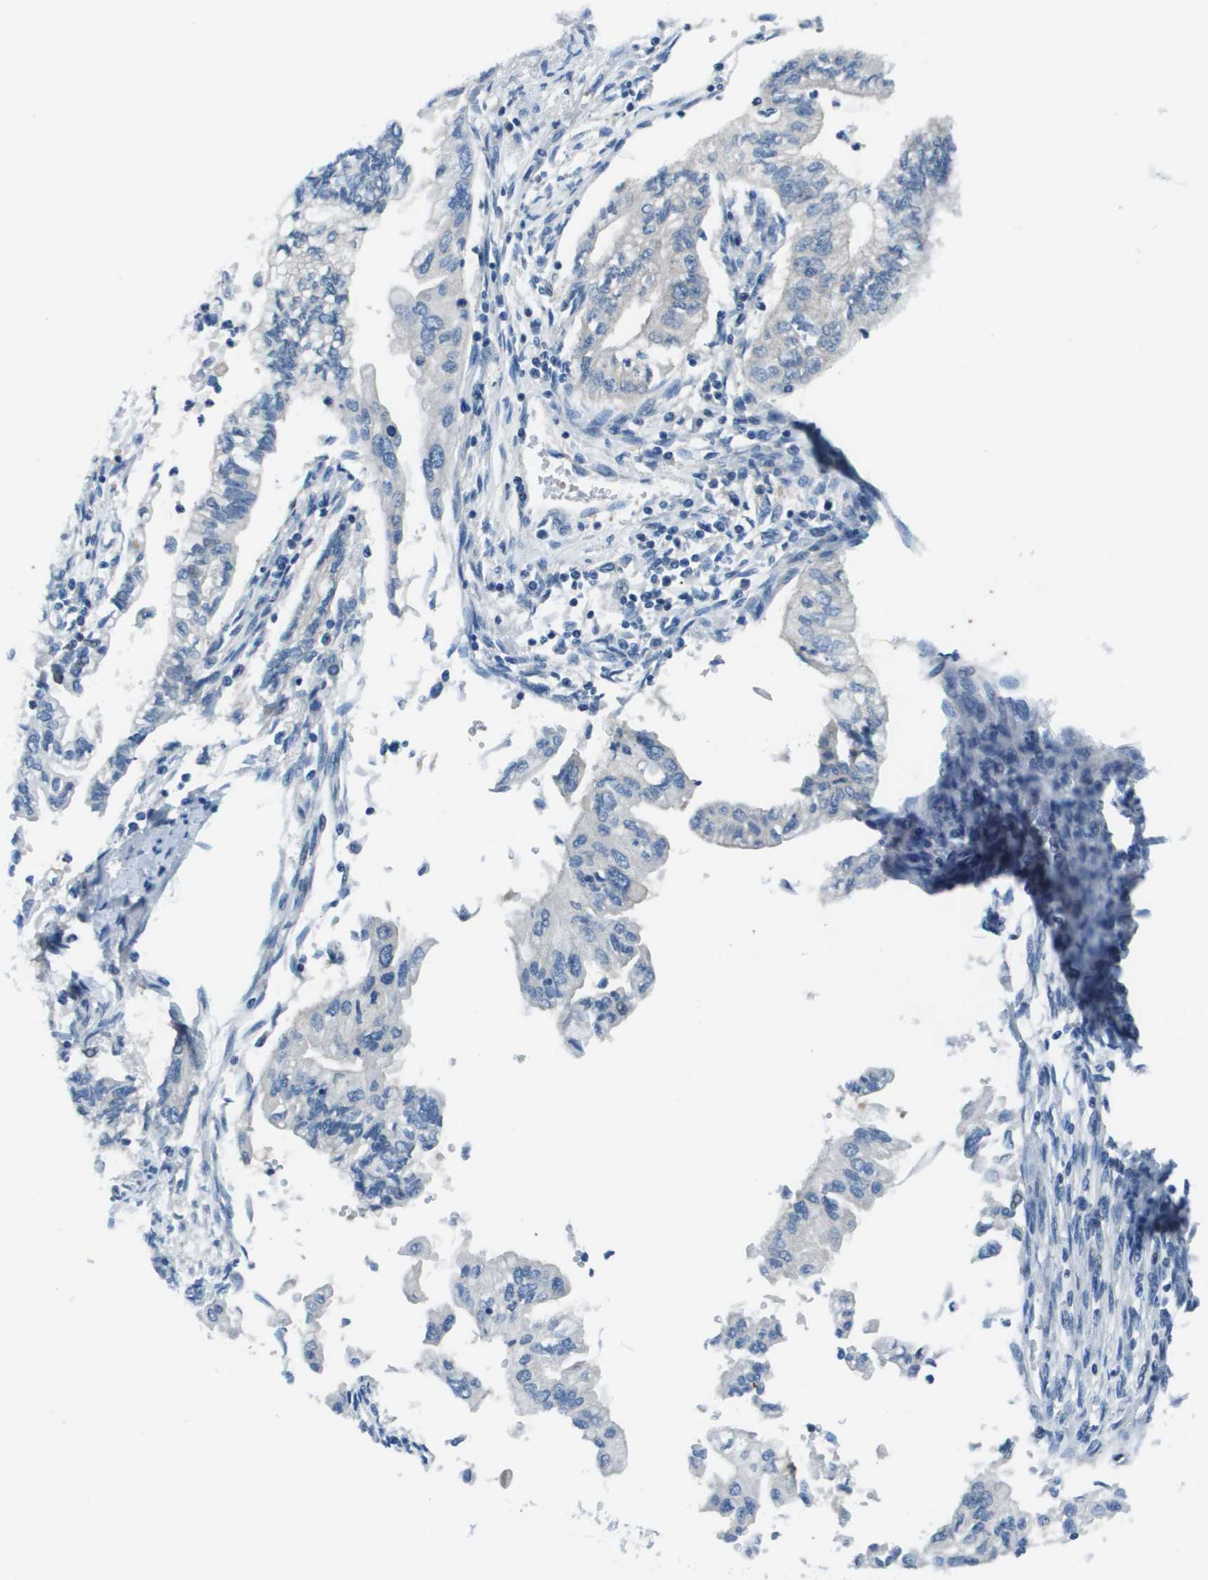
{"staining": {"intensity": "negative", "quantity": "none", "location": "none"}, "tissue": "pancreatic cancer", "cell_type": "Tumor cells", "image_type": "cancer", "snomed": [{"axis": "morphology", "description": "Normal tissue, NOS"}, {"axis": "topography", "description": "Pancreas"}], "caption": "The histopathology image reveals no significant positivity in tumor cells of pancreatic cancer.", "gene": "STIP1", "patient": {"sex": "male", "age": 42}}